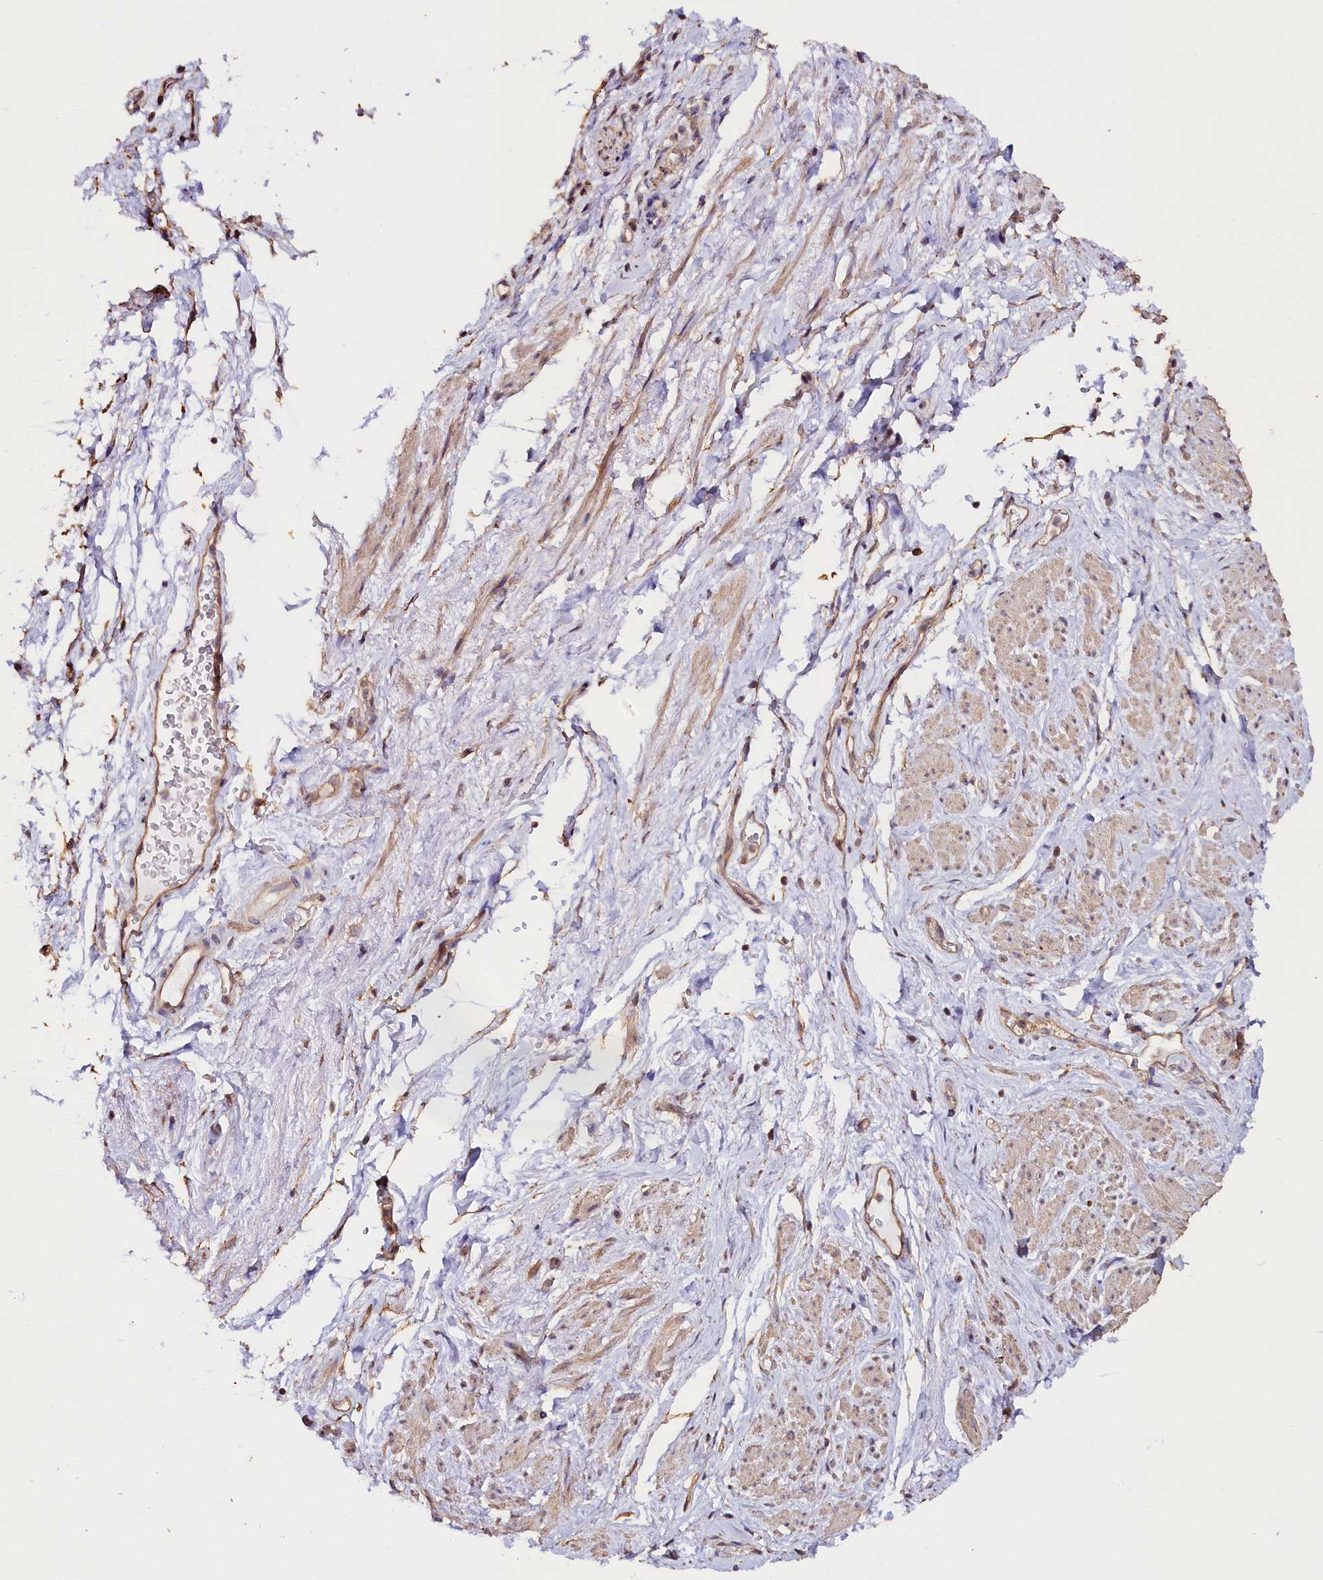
{"staining": {"intensity": "weak", "quantity": "<25%", "location": "cytoplasmic/membranous"}, "tissue": "smooth muscle", "cell_type": "Smooth muscle cells", "image_type": "normal", "snomed": [{"axis": "morphology", "description": "Normal tissue, NOS"}, {"axis": "topography", "description": "Smooth muscle"}, {"axis": "topography", "description": "Peripheral nerve tissue"}], "caption": "Smooth muscle cells show no significant protein staining in benign smooth muscle. (DAB immunohistochemistry, high magnification).", "gene": "KATNB1", "patient": {"sex": "male", "age": 69}}